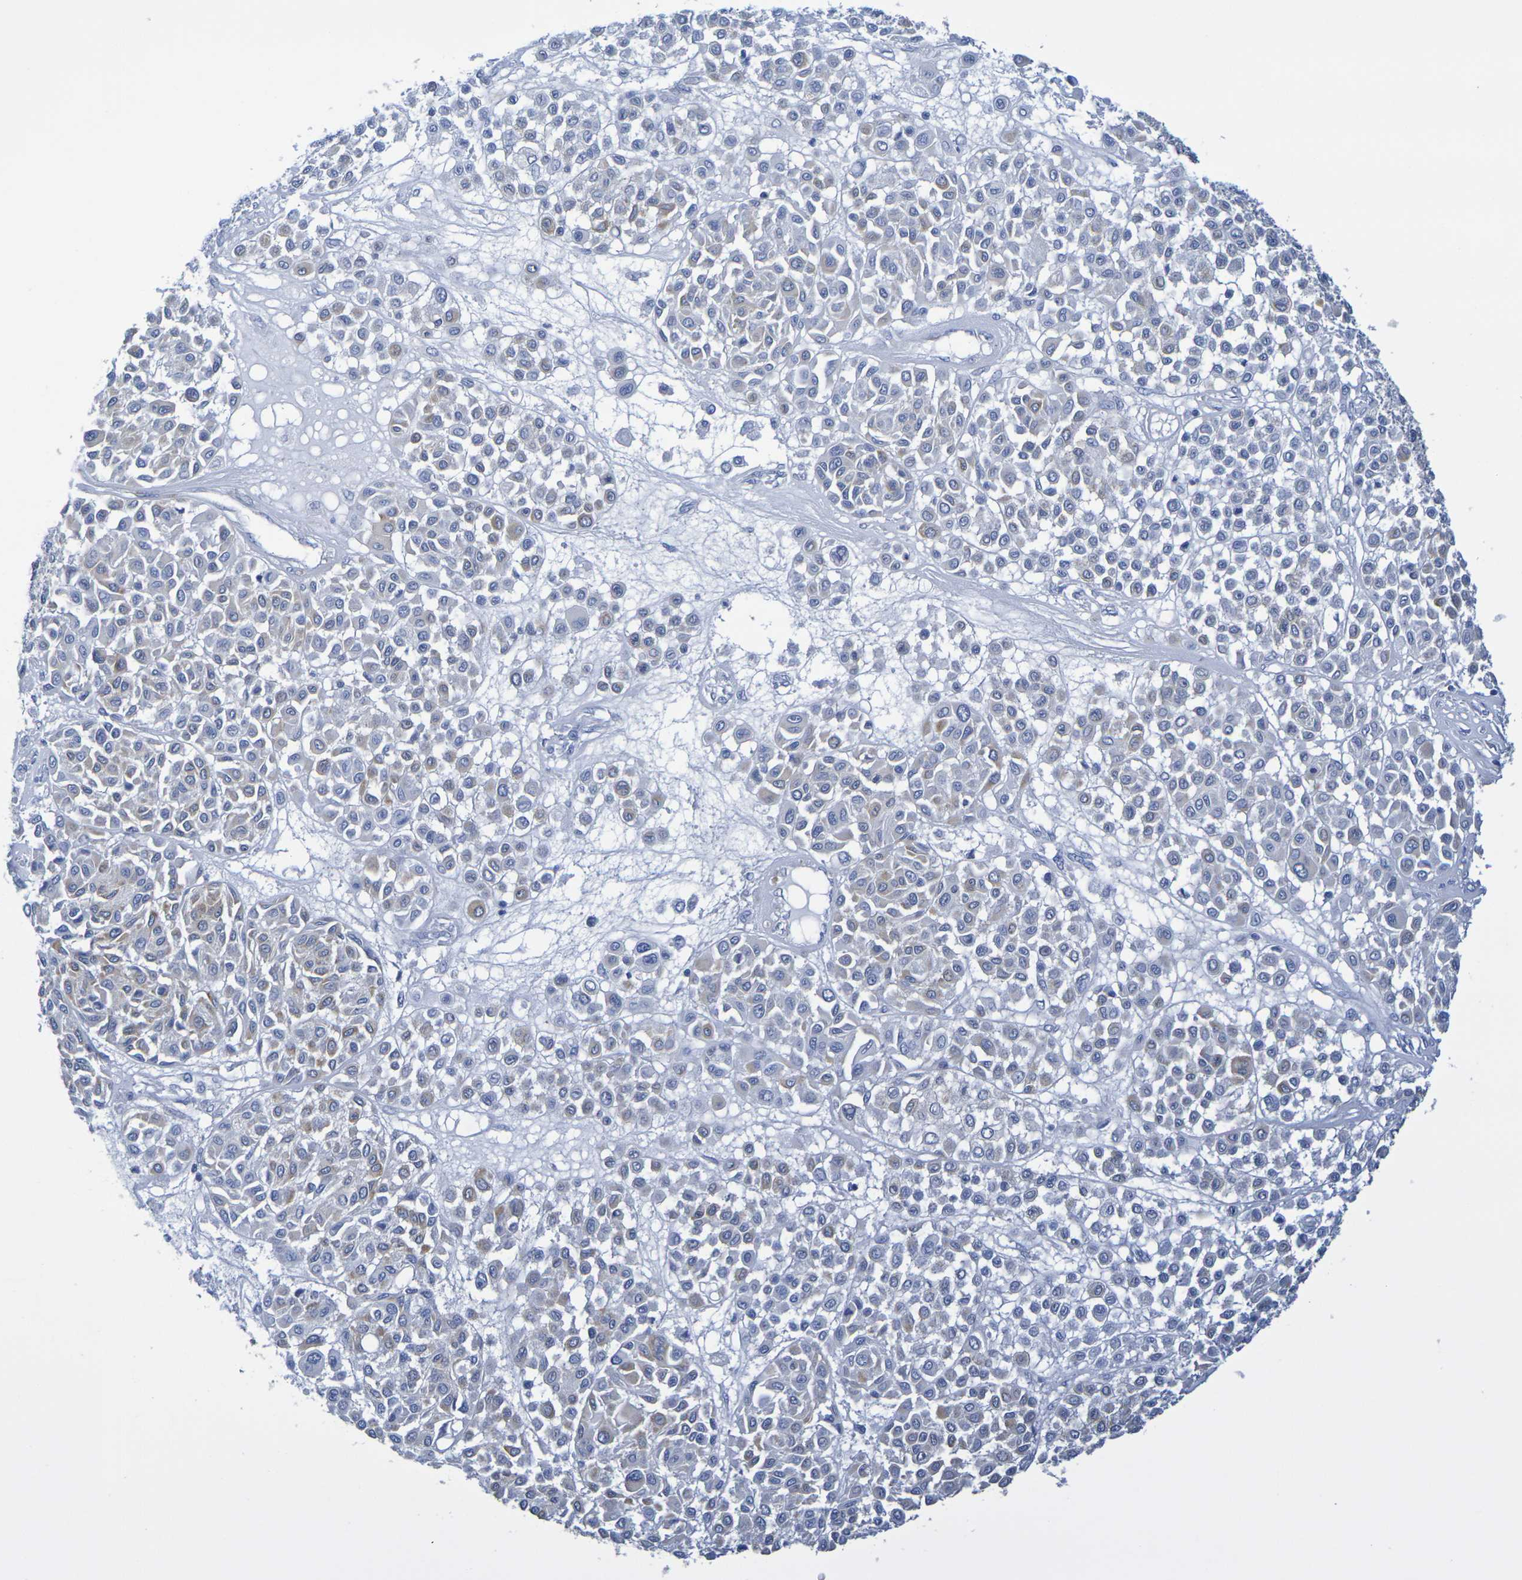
{"staining": {"intensity": "weak", "quantity": "<25%", "location": "cytoplasmic/membranous"}, "tissue": "melanoma", "cell_type": "Tumor cells", "image_type": "cancer", "snomed": [{"axis": "morphology", "description": "Malignant melanoma, Metastatic site"}, {"axis": "topography", "description": "Soft tissue"}], "caption": "The immunohistochemistry image has no significant staining in tumor cells of malignant melanoma (metastatic site) tissue.", "gene": "TMCC3", "patient": {"sex": "male", "age": 41}}